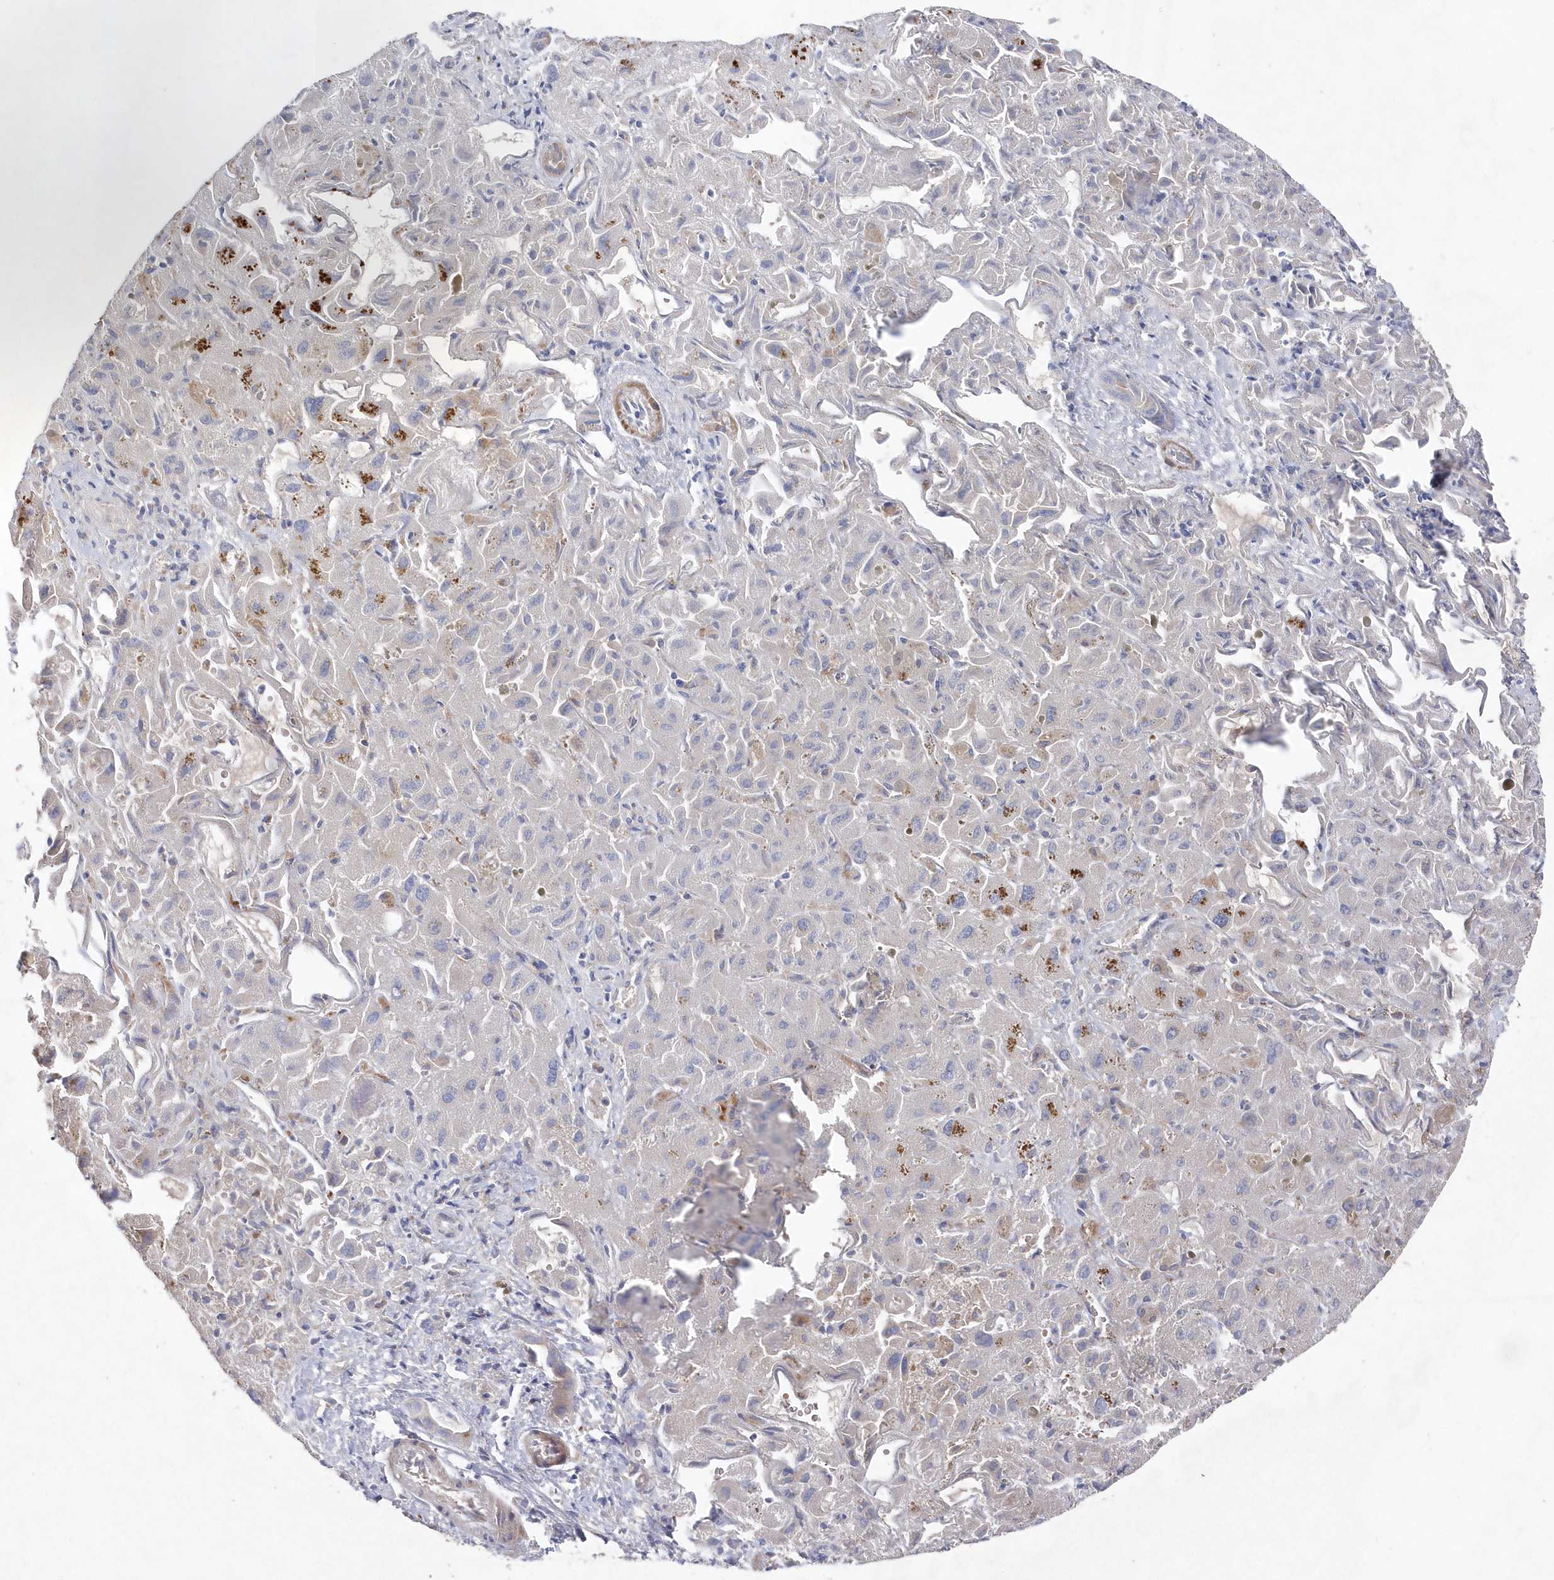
{"staining": {"intensity": "negative", "quantity": "none", "location": "none"}, "tissue": "liver cancer", "cell_type": "Tumor cells", "image_type": "cancer", "snomed": [{"axis": "morphology", "description": "Cholangiocarcinoma"}, {"axis": "topography", "description": "Liver"}], "caption": "The immunohistochemistry (IHC) histopathology image has no significant expression in tumor cells of cholangiocarcinoma (liver) tissue.", "gene": "ASNSD1", "patient": {"sex": "female", "age": 52}}